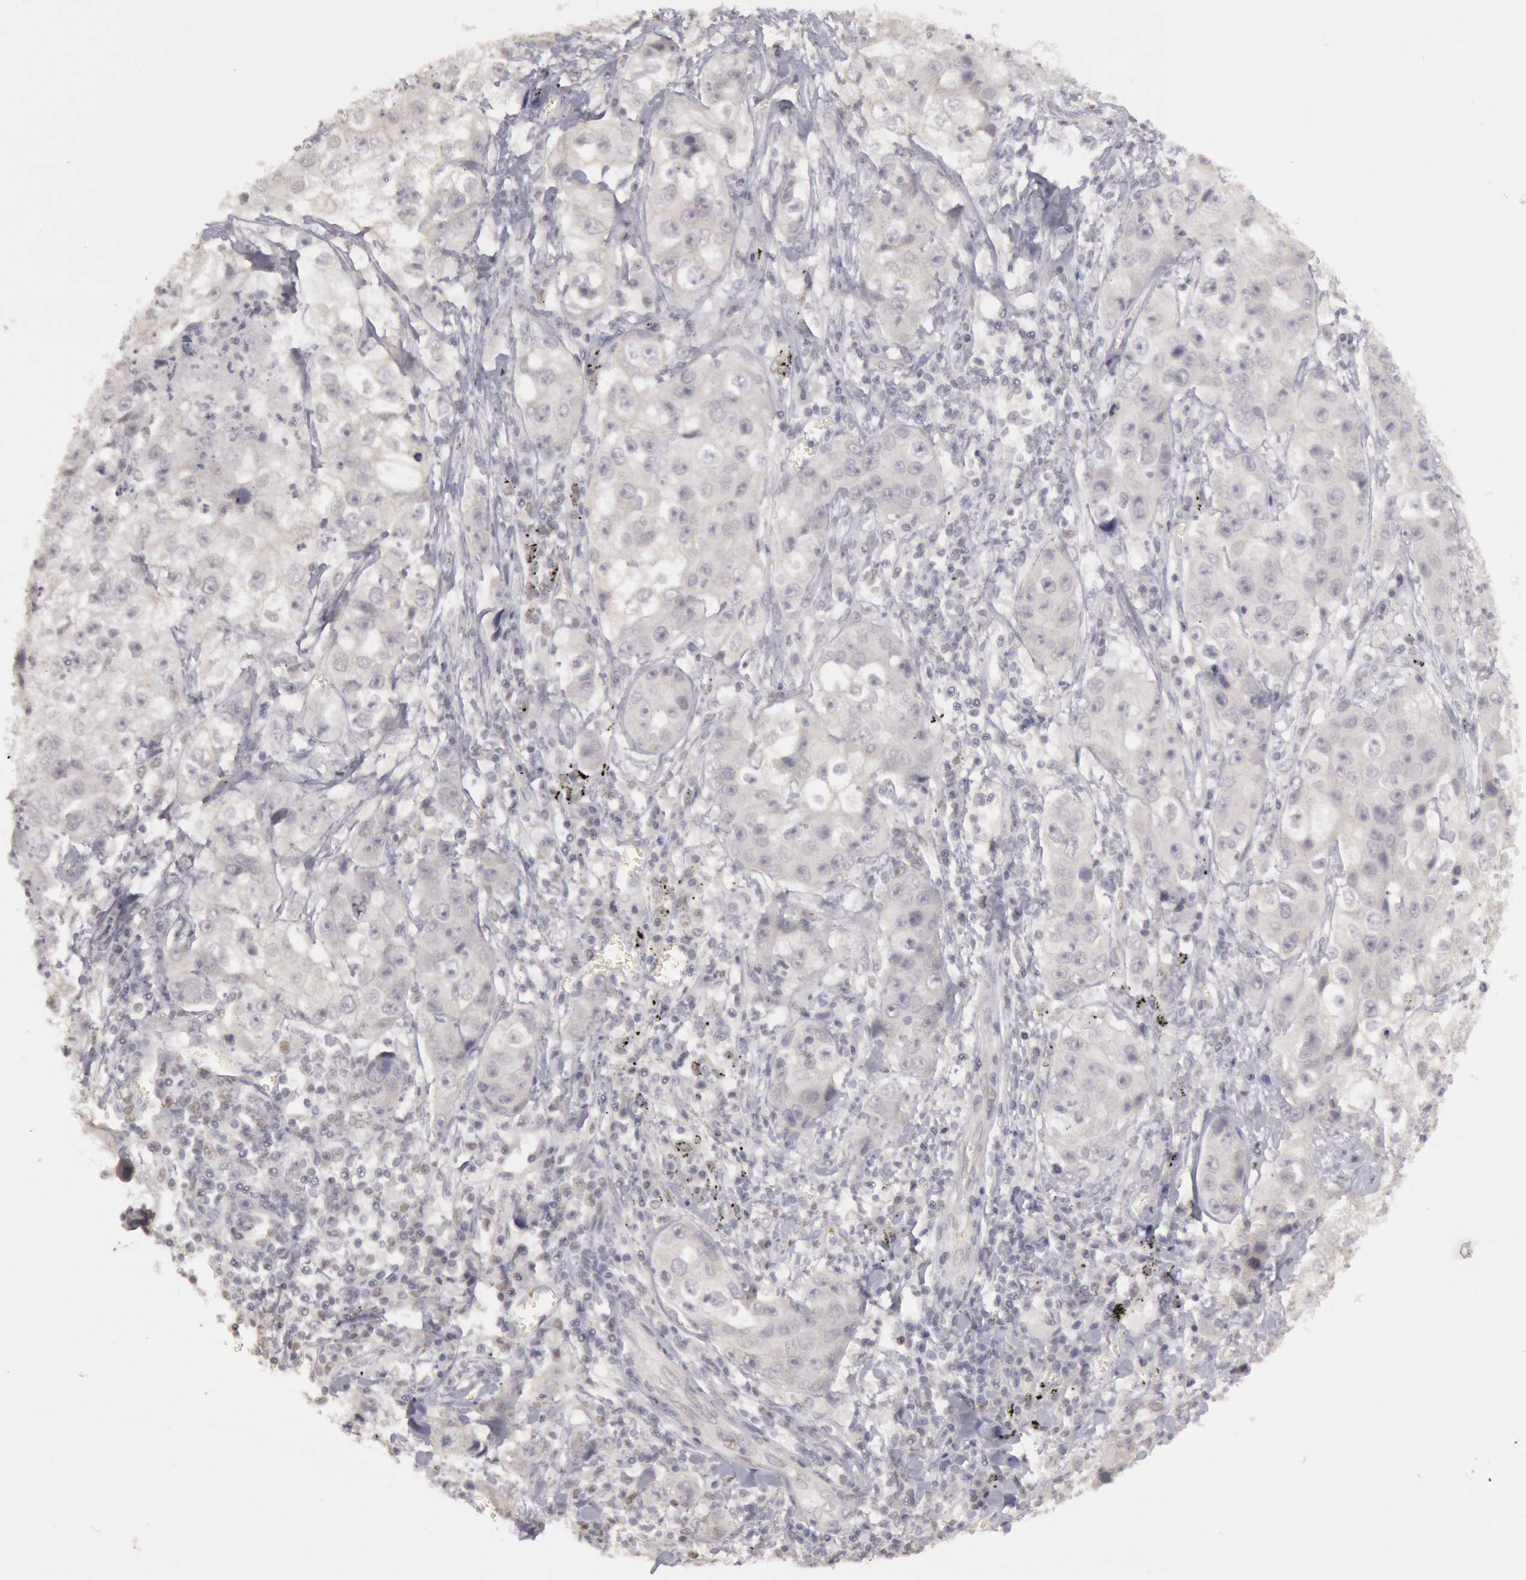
{"staining": {"intensity": "negative", "quantity": "none", "location": "none"}, "tissue": "lung cancer", "cell_type": "Tumor cells", "image_type": "cancer", "snomed": [{"axis": "morphology", "description": "Squamous cell carcinoma, NOS"}, {"axis": "topography", "description": "Lung"}], "caption": "IHC of human lung cancer (squamous cell carcinoma) reveals no positivity in tumor cells.", "gene": "RIMBP3C", "patient": {"sex": "male", "age": 64}}